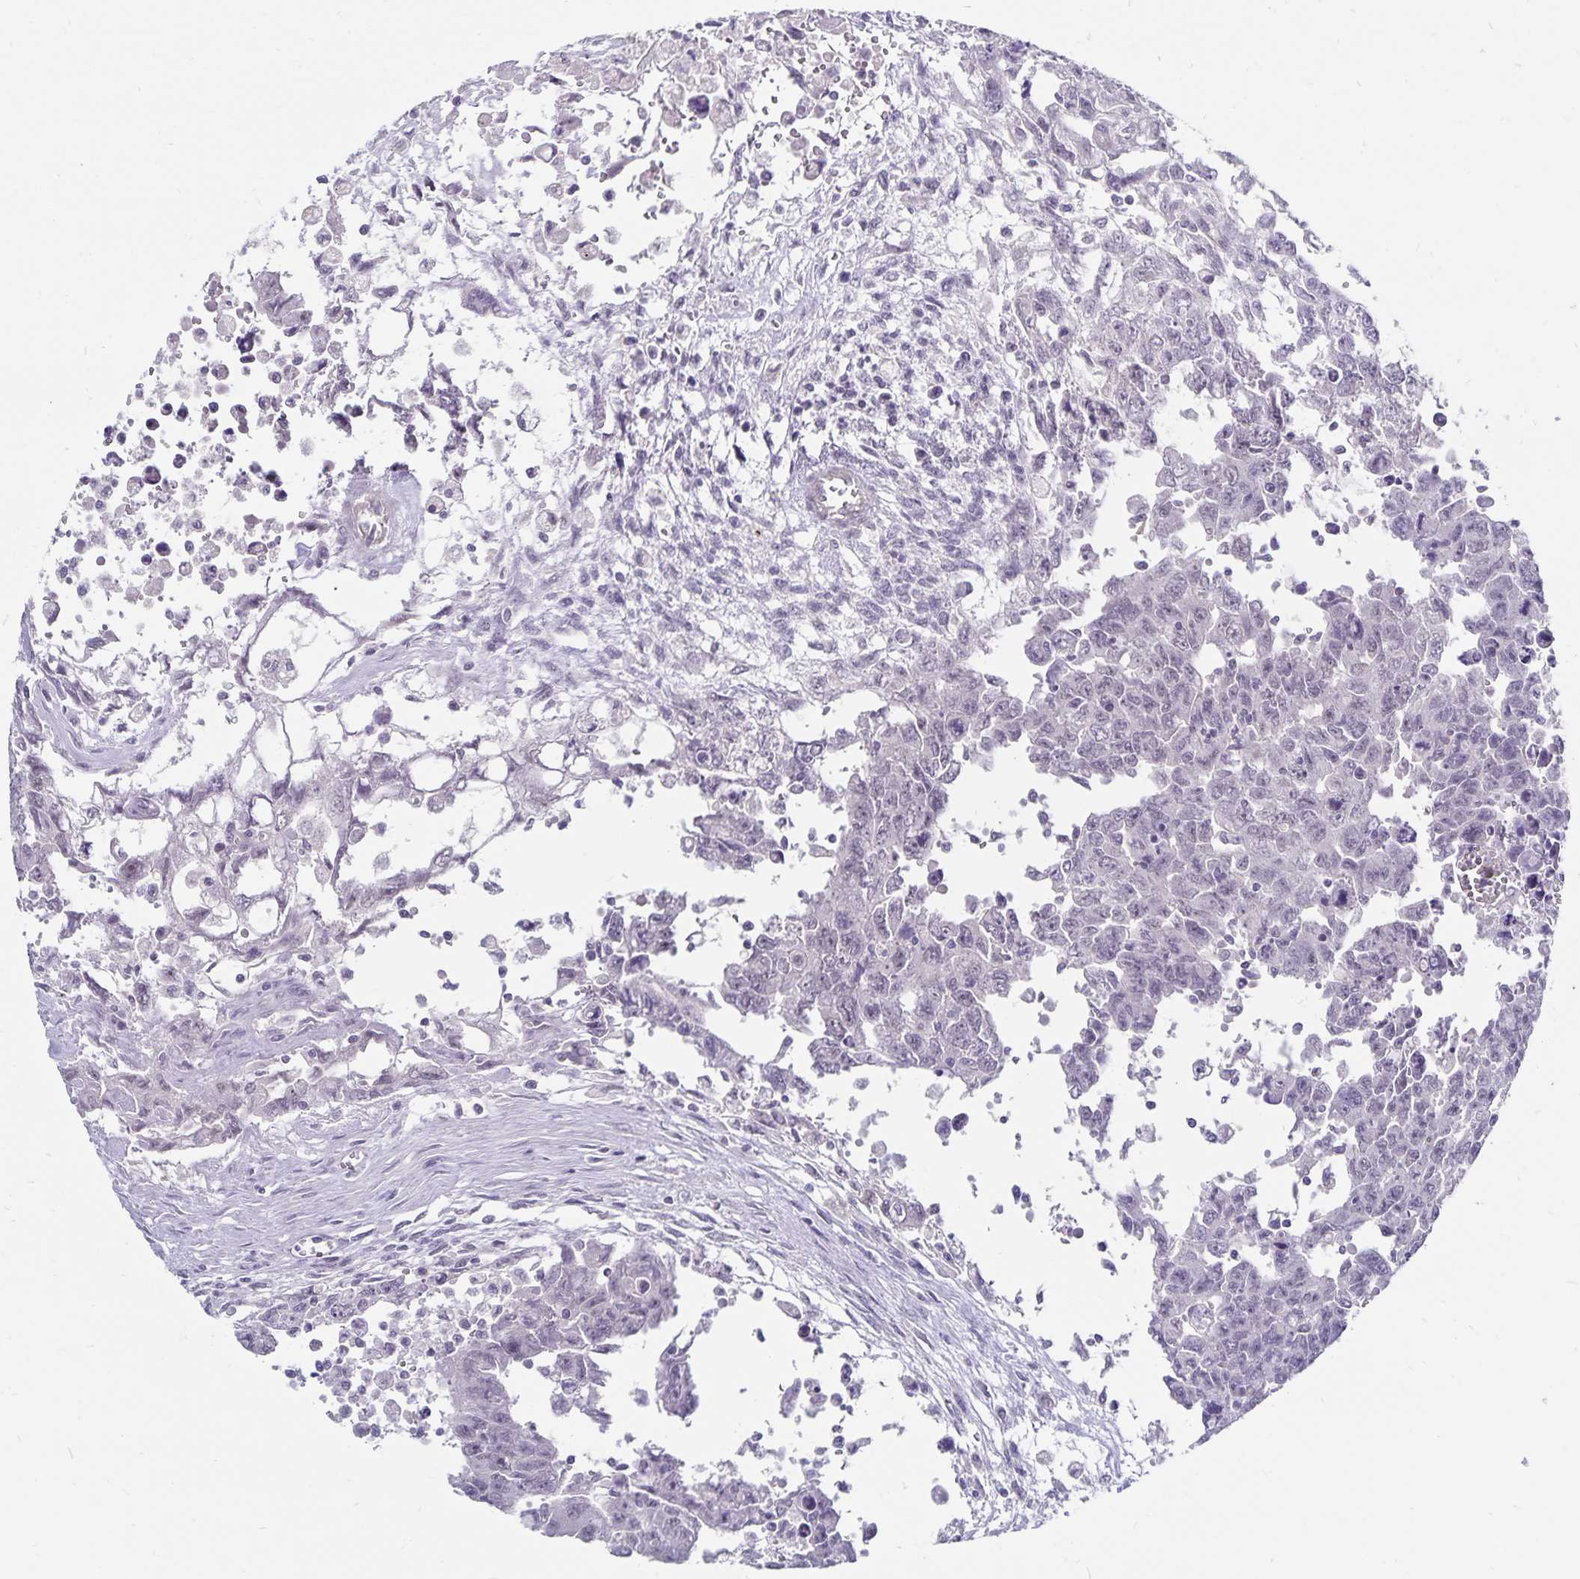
{"staining": {"intensity": "negative", "quantity": "none", "location": "none"}, "tissue": "testis cancer", "cell_type": "Tumor cells", "image_type": "cancer", "snomed": [{"axis": "morphology", "description": "Carcinoma, Embryonal, NOS"}, {"axis": "topography", "description": "Testis"}], "caption": "Immunohistochemistry image of human testis embryonal carcinoma stained for a protein (brown), which demonstrates no expression in tumor cells.", "gene": "CDKN2B", "patient": {"sex": "male", "age": 24}}